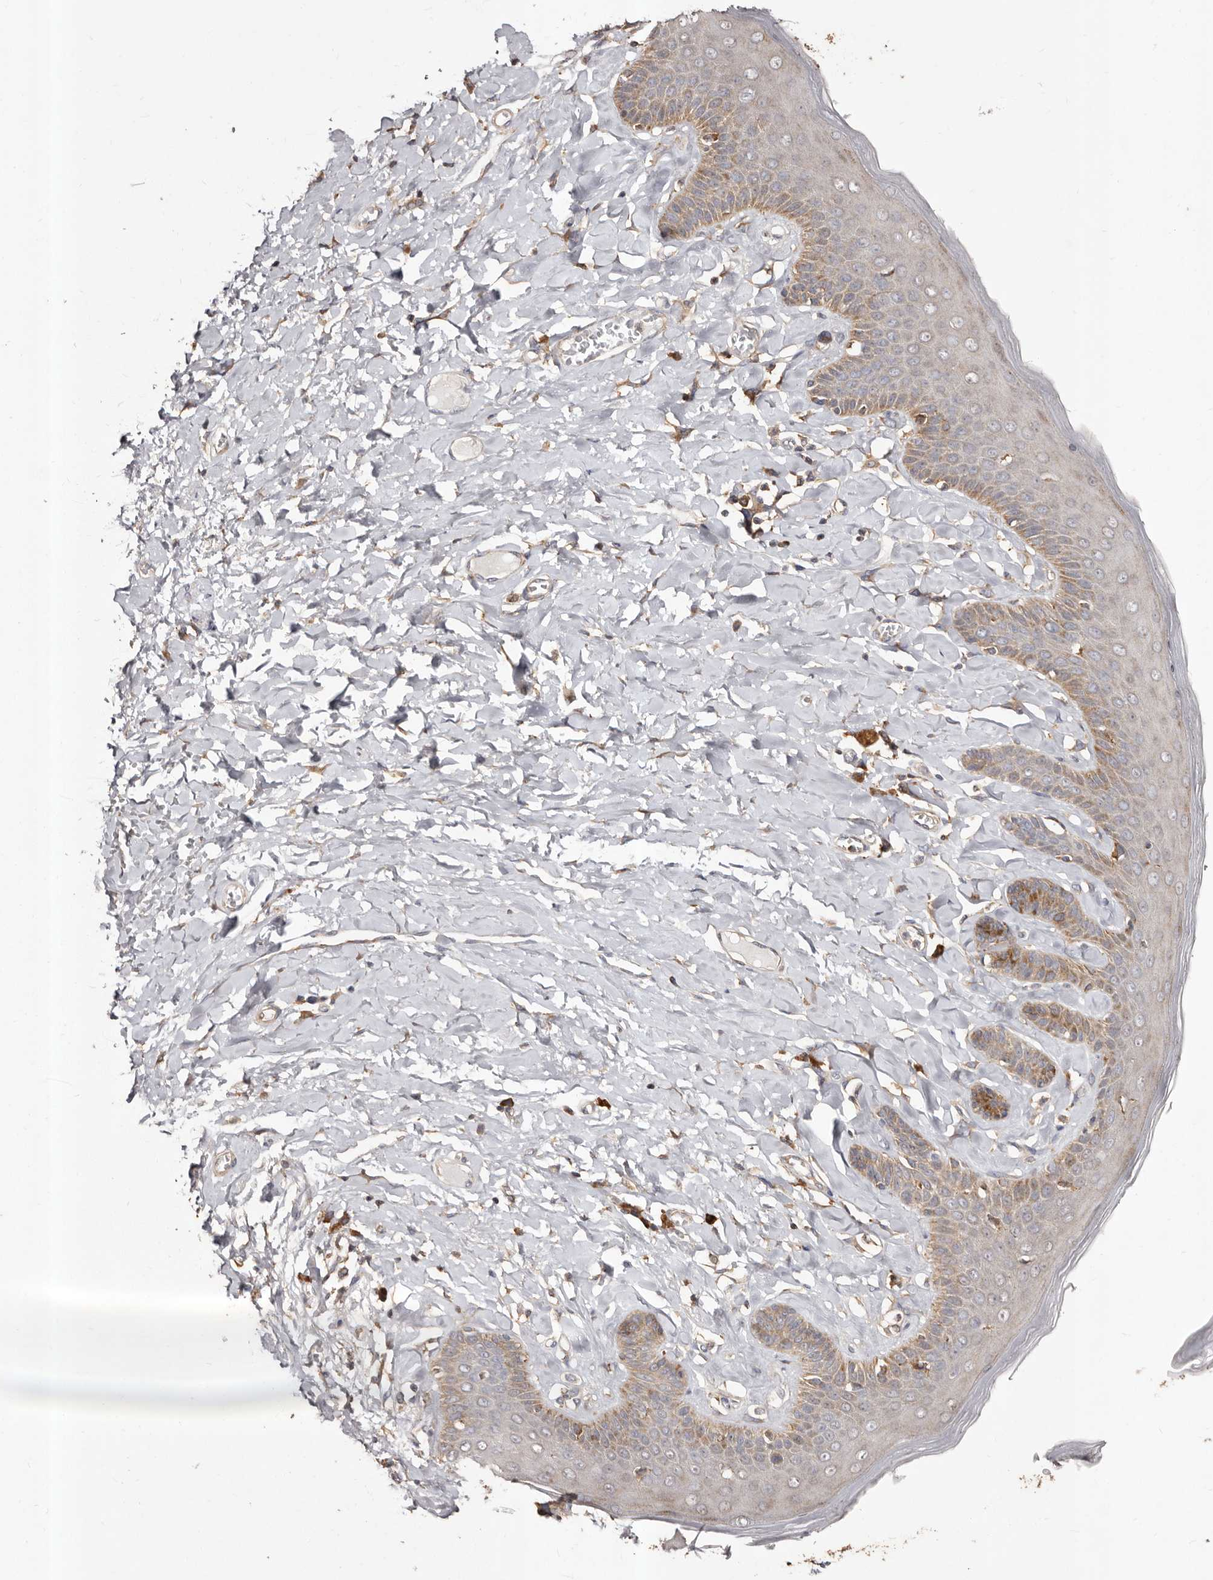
{"staining": {"intensity": "moderate", "quantity": "<25%", "location": "cytoplasmic/membranous"}, "tissue": "skin", "cell_type": "Epidermal cells", "image_type": "normal", "snomed": [{"axis": "morphology", "description": "Normal tissue, NOS"}, {"axis": "topography", "description": "Anal"}], "caption": "IHC staining of unremarkable skin, which reveals low levels of moderate cytoplasmic/membranous expression in approximately <25% of epidermal cells indicating moderate cytoplasmic/membranous protein expression. The staining was performed using DAB (3,3'-diaminobenzidine) (brown) for protein detection and nuclei were counterstained in hematoxylin (blue).", "gene": "STEAP2", "patient": {"sex": "male", "age": 69}}